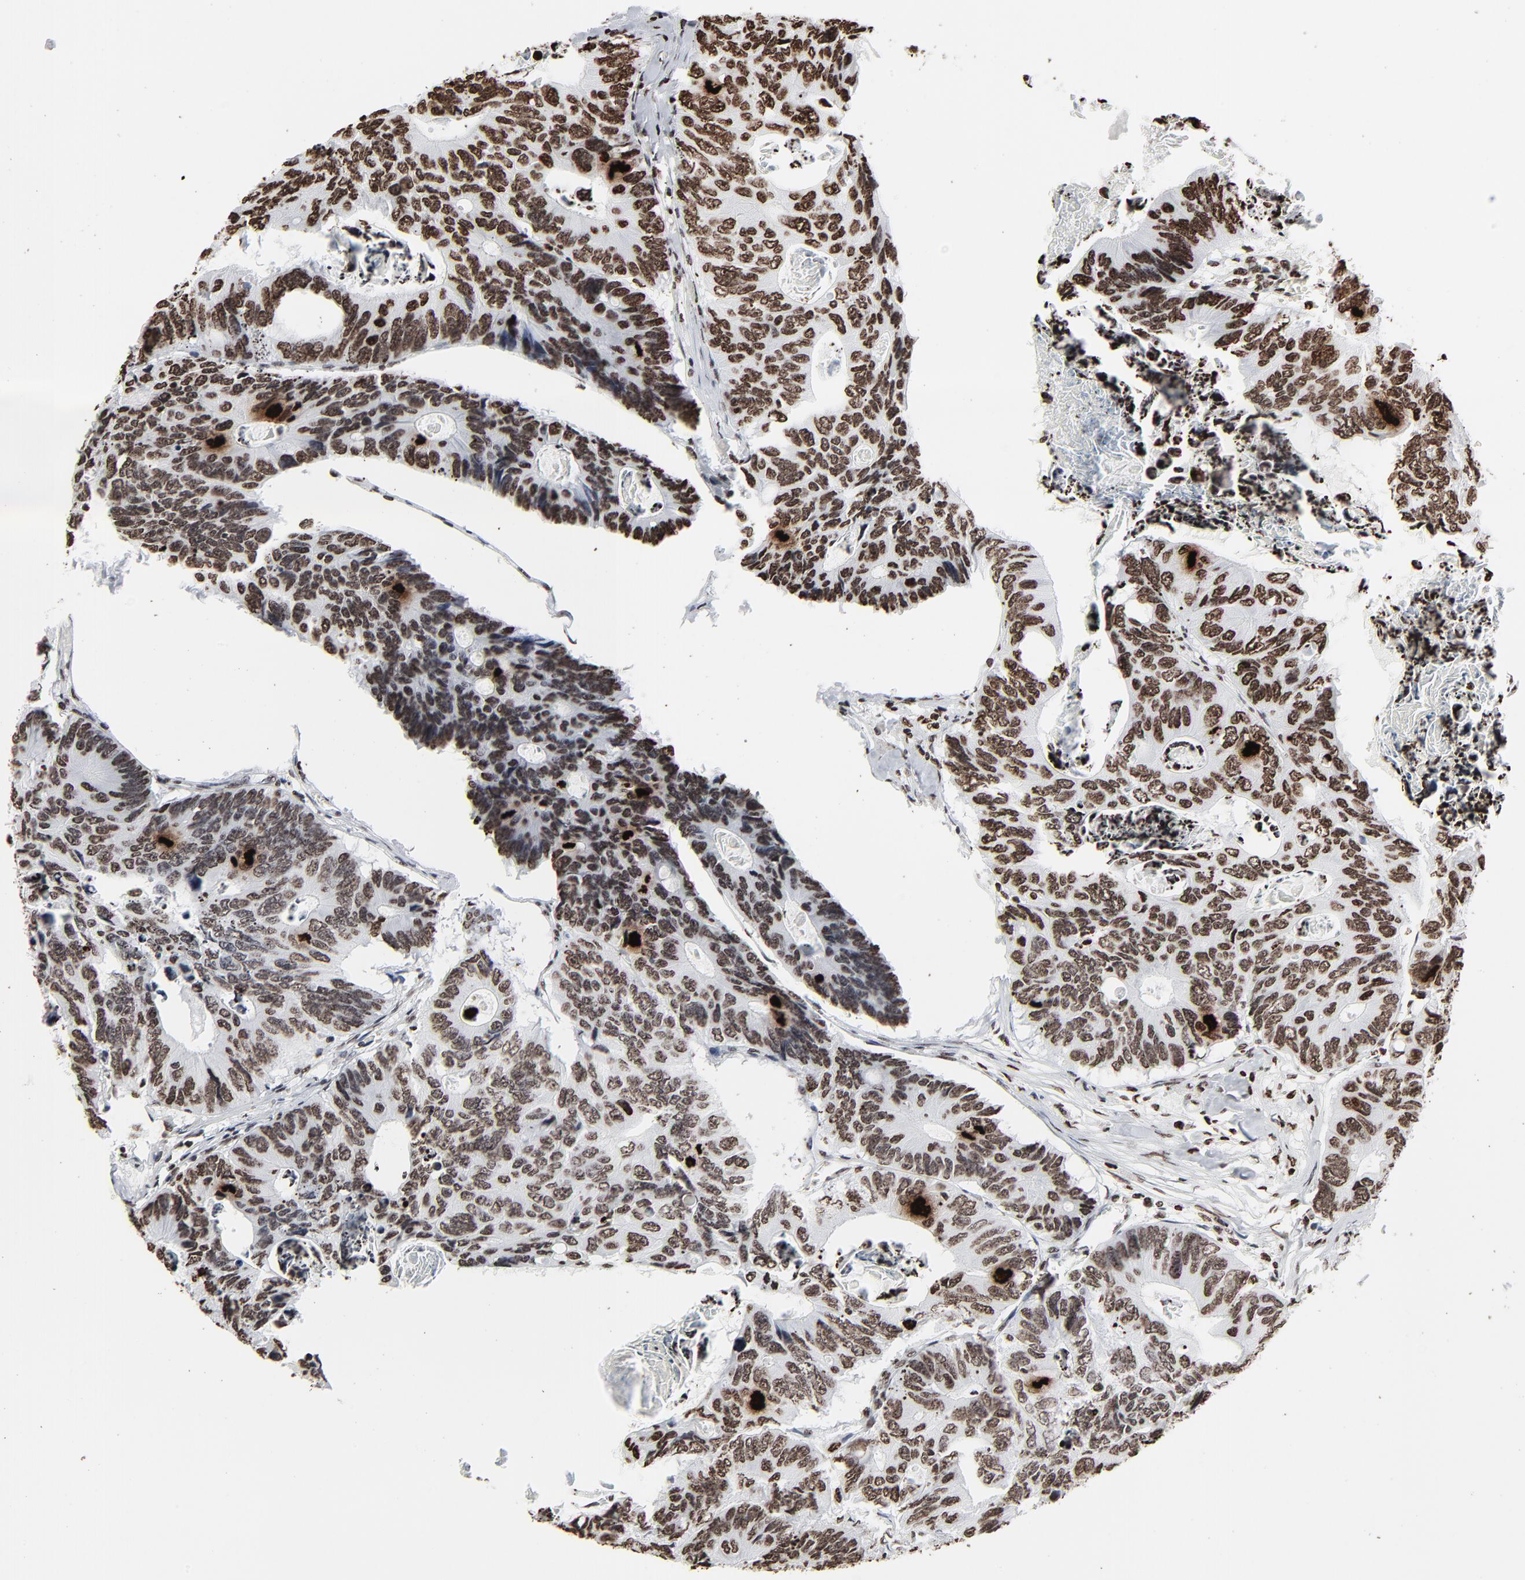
{"staining": {"intensity": "strong", "quantity": ">75%", "location": "nuclear"}, "tissue": "colorectal cancer", "cell_type": "Tumor cells", "image_type": "cancer", "snomed": [{"axis": "morphology", "description": "Adenocarcinoma, NOS"}, {"axis": "topography", "description": "Colon"}], "caption": "A brown stain shows strong nuclear positivity of a protein in human colorectal adenocarcinoma tumor cells.", "gene": "H3-4", "patient": {"sex": "female", "age": 55}}